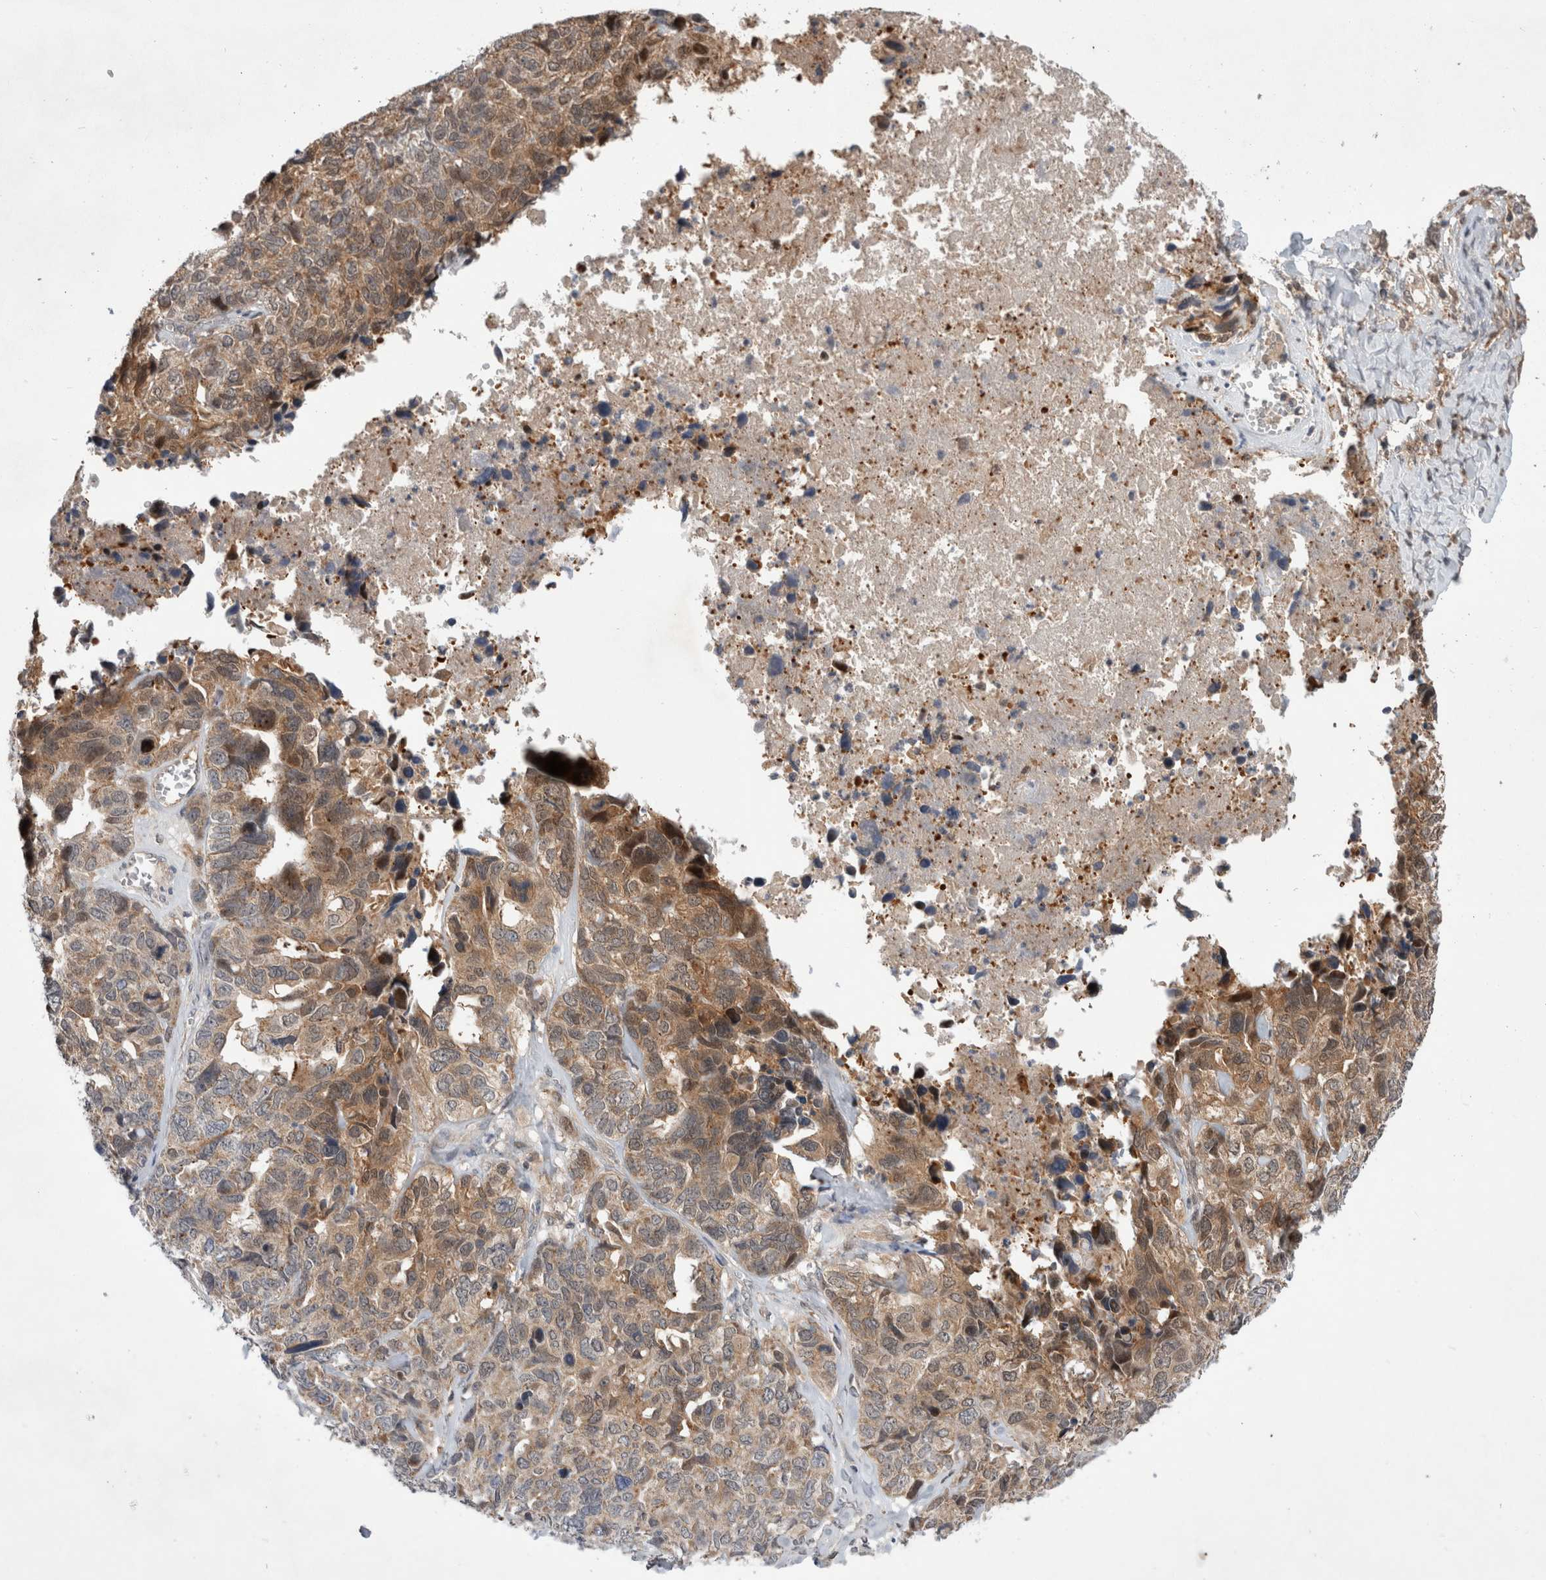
{"staining": {"intensity": "moderate", "quantity": ">75%", "location": "cytoplasmic/membranous"}, "tissue": "ovarian cancer", "cell_type": "Tumor cells", "image_type": "cancer", "snomed": [{"axis": "morphology", "description": "Cystadenocarcinoma, serous, NOS"}, {"axis": "topography", "description": "Ovary"}], "caption": "Serous cystadenocarcinoma (ovarian) tissue demonstrates moderate cytoplasmic/membranous expression in approximately >75% of tumor cells", "gene": "MRPL37", "patient": {"sex": "female", "age": 79}}